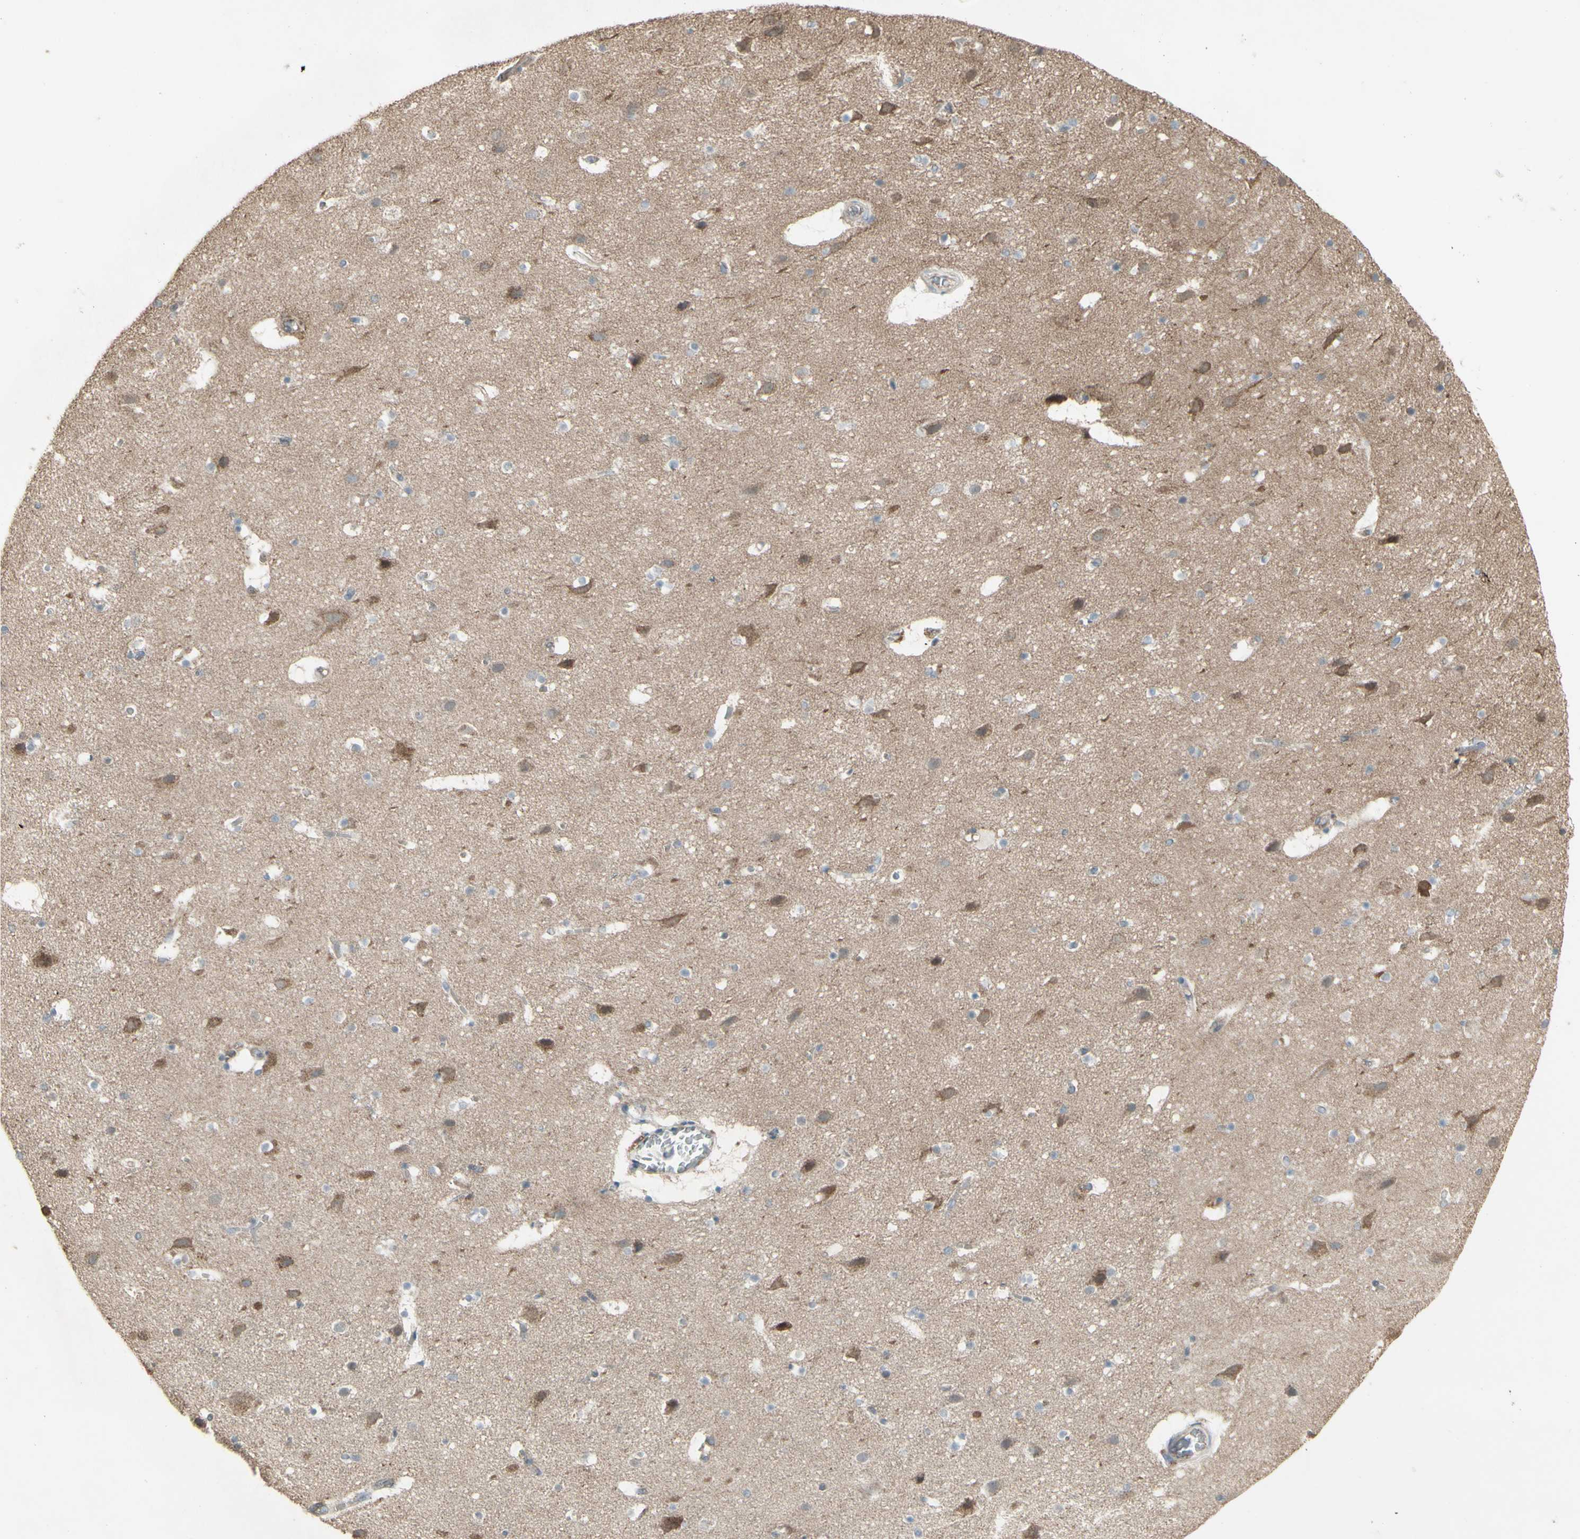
{"staining": {"intensity": "negative", "quantity": "none", "location": "none"}, "tissue": "cerebral cortex", "cell_type": "Endothelial cells", "image_type": "normal", "snomed": [{"axis": "morphology", "description": "Normal tissue, NOS"}, {"axis": "topography", "description": "Cerebral cortex"}], "caption": "This is an immunohistochemistry (IHC) photomicrograph of benign human cerebral cortex. There is no staining in endothelial cells.", "gene": "ENSG00000285526", "patient": {"sex": "male", "age": 45}}